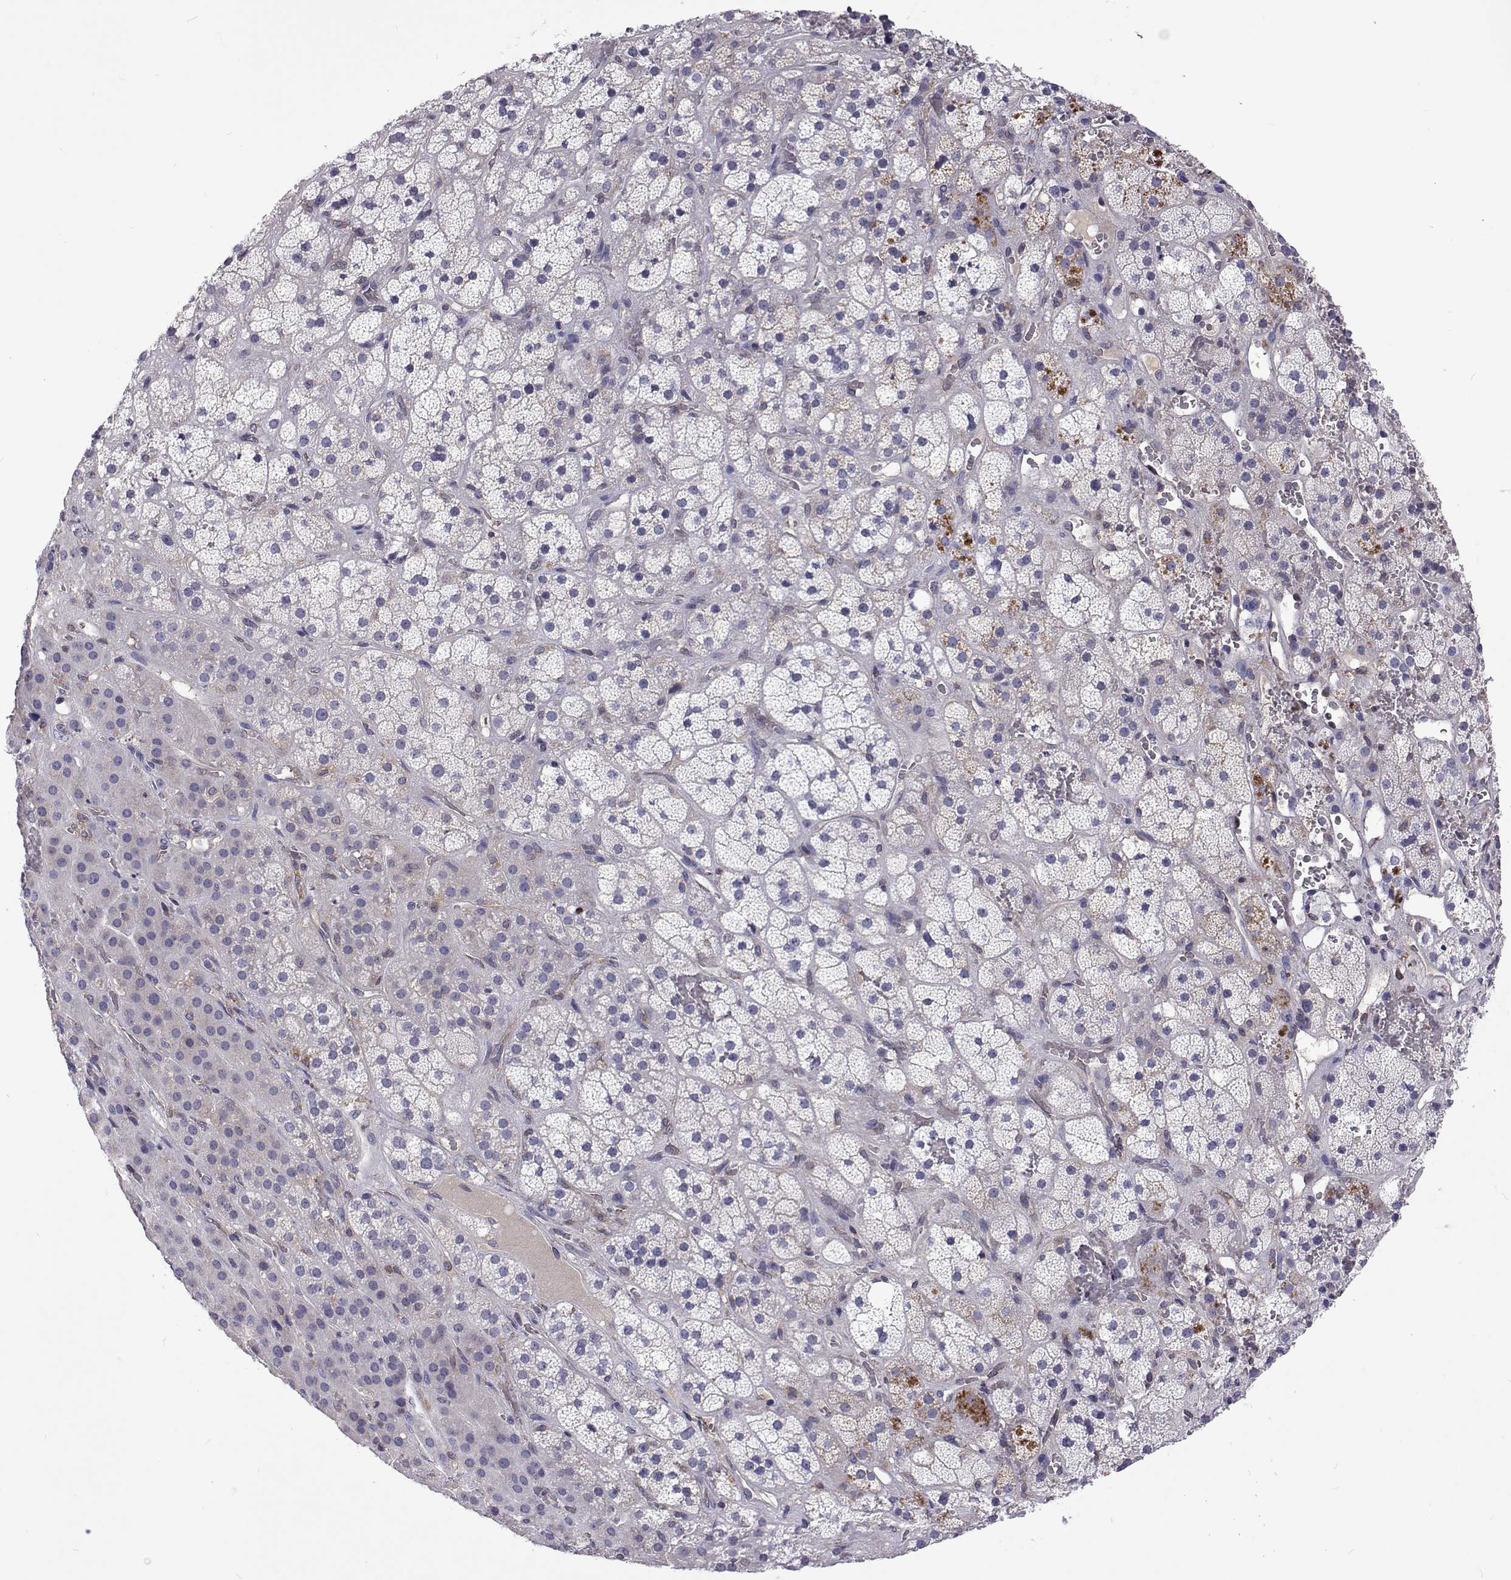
{"staining": {"intensity": "negative", "quantity": "none", "location": "none"}, "tissue": "adrenal gland", "cell_type": "Glandular cells", "image_type": "normal", "snomed": [{"axis": "morphology", "description": "Normal tissue, NOS"}, {"axis": "topography", "description": "Adrenal gland"}], "caption": "Glandular cells show no significant positivity in normal adrenal gland. Brightfield microscopy of IHC stained with DAB (3,3'-diaminobenzidine) (brown) and hematoxylin (blue), captured at high magnification.", "gene": "TCF15", "patient": {"sex": "male", "age": 57}}